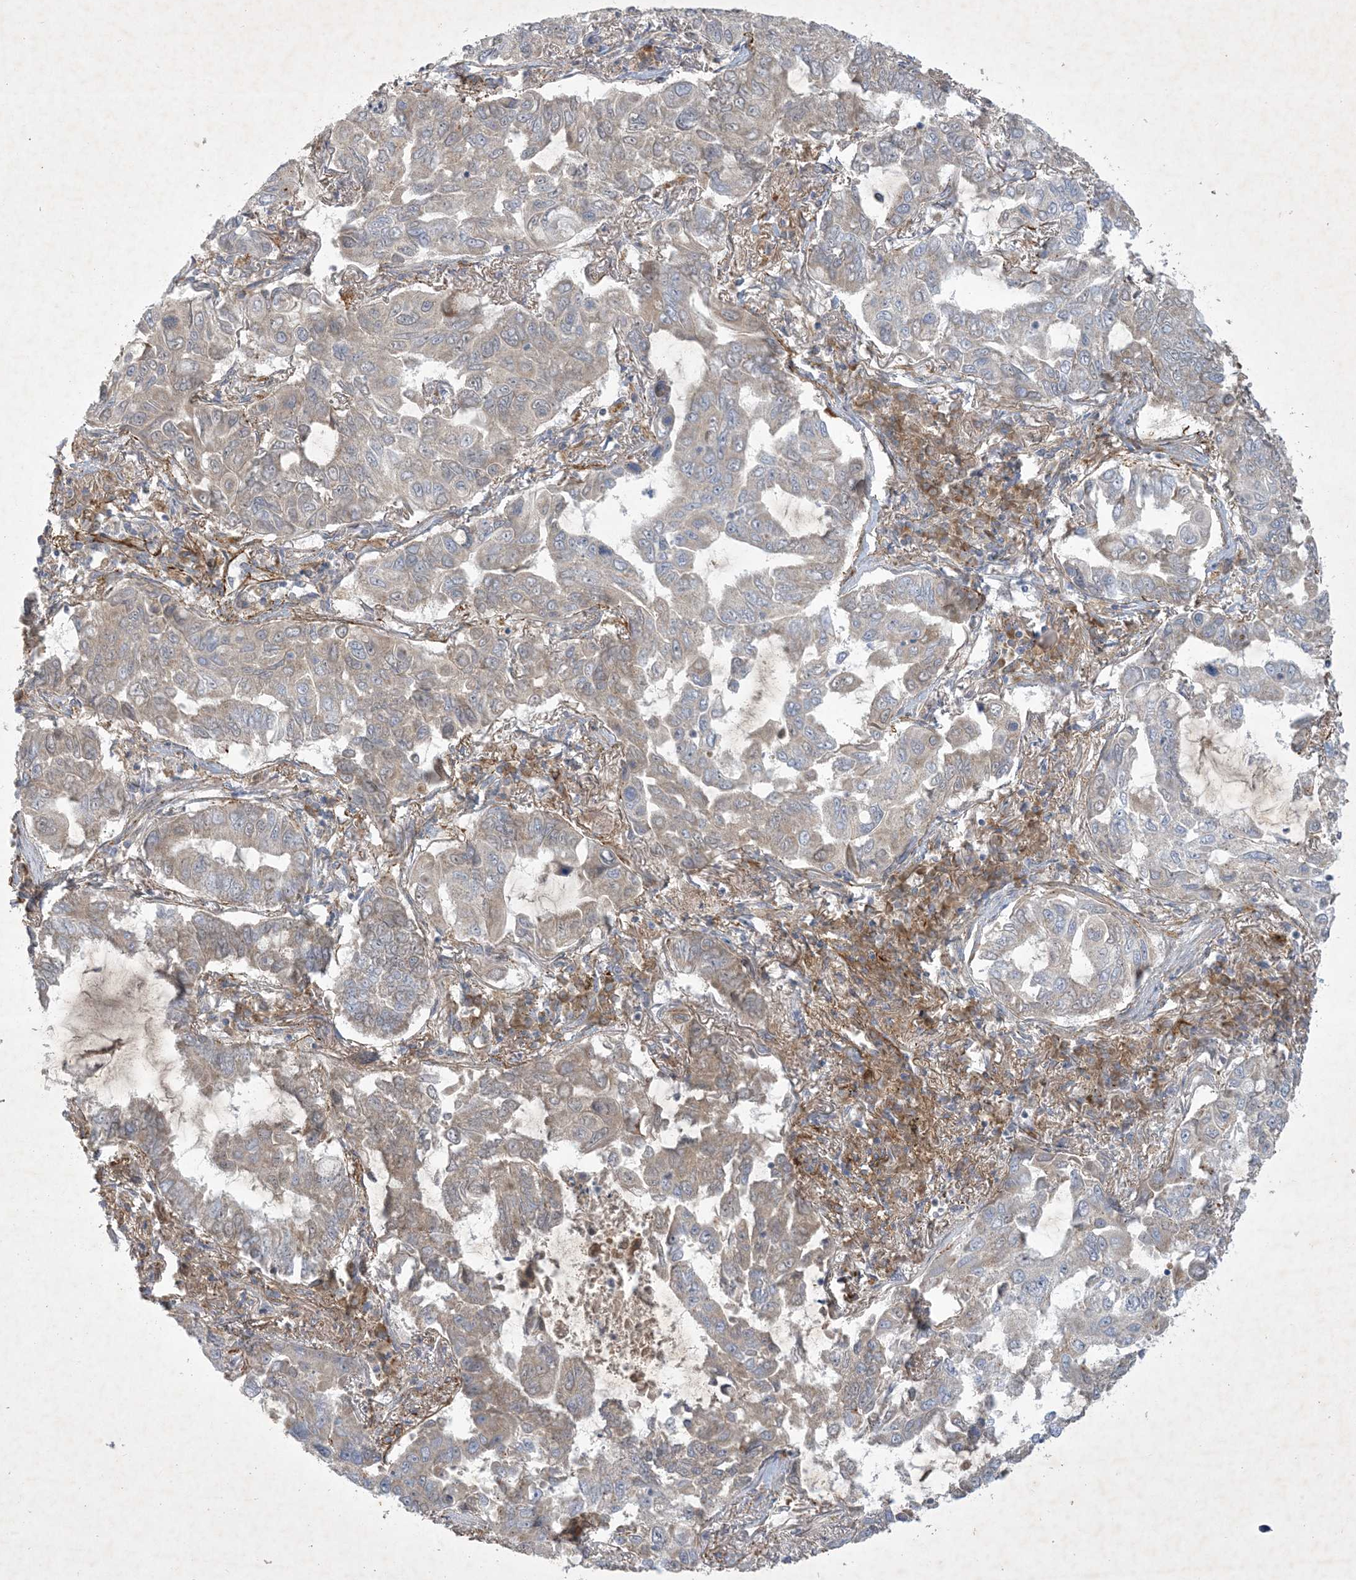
{"staining": {"intensity": "moderate", "quantity": "25%-75%", "location": "cytoplasmic/membranous"}, "tissue": "lung cancer", "cell_type": "Tumor cells", "image_type": "cancer", "snomed": [{"axis": "morphology", "description": "Adenocarcinoma, NOS"}, {"axis": "topography", "description": "Lung"}], "caption": "This histopathology image exhibits immunohistochemistry (IHC) staining of adenocarcinoma (lung), with medium moderate cytoplasmic/membranous positivity in approximately 25%-75% of tumor cells.", "gene": "MRPS18A", "patient": {"sex": "male", "age": 64}}